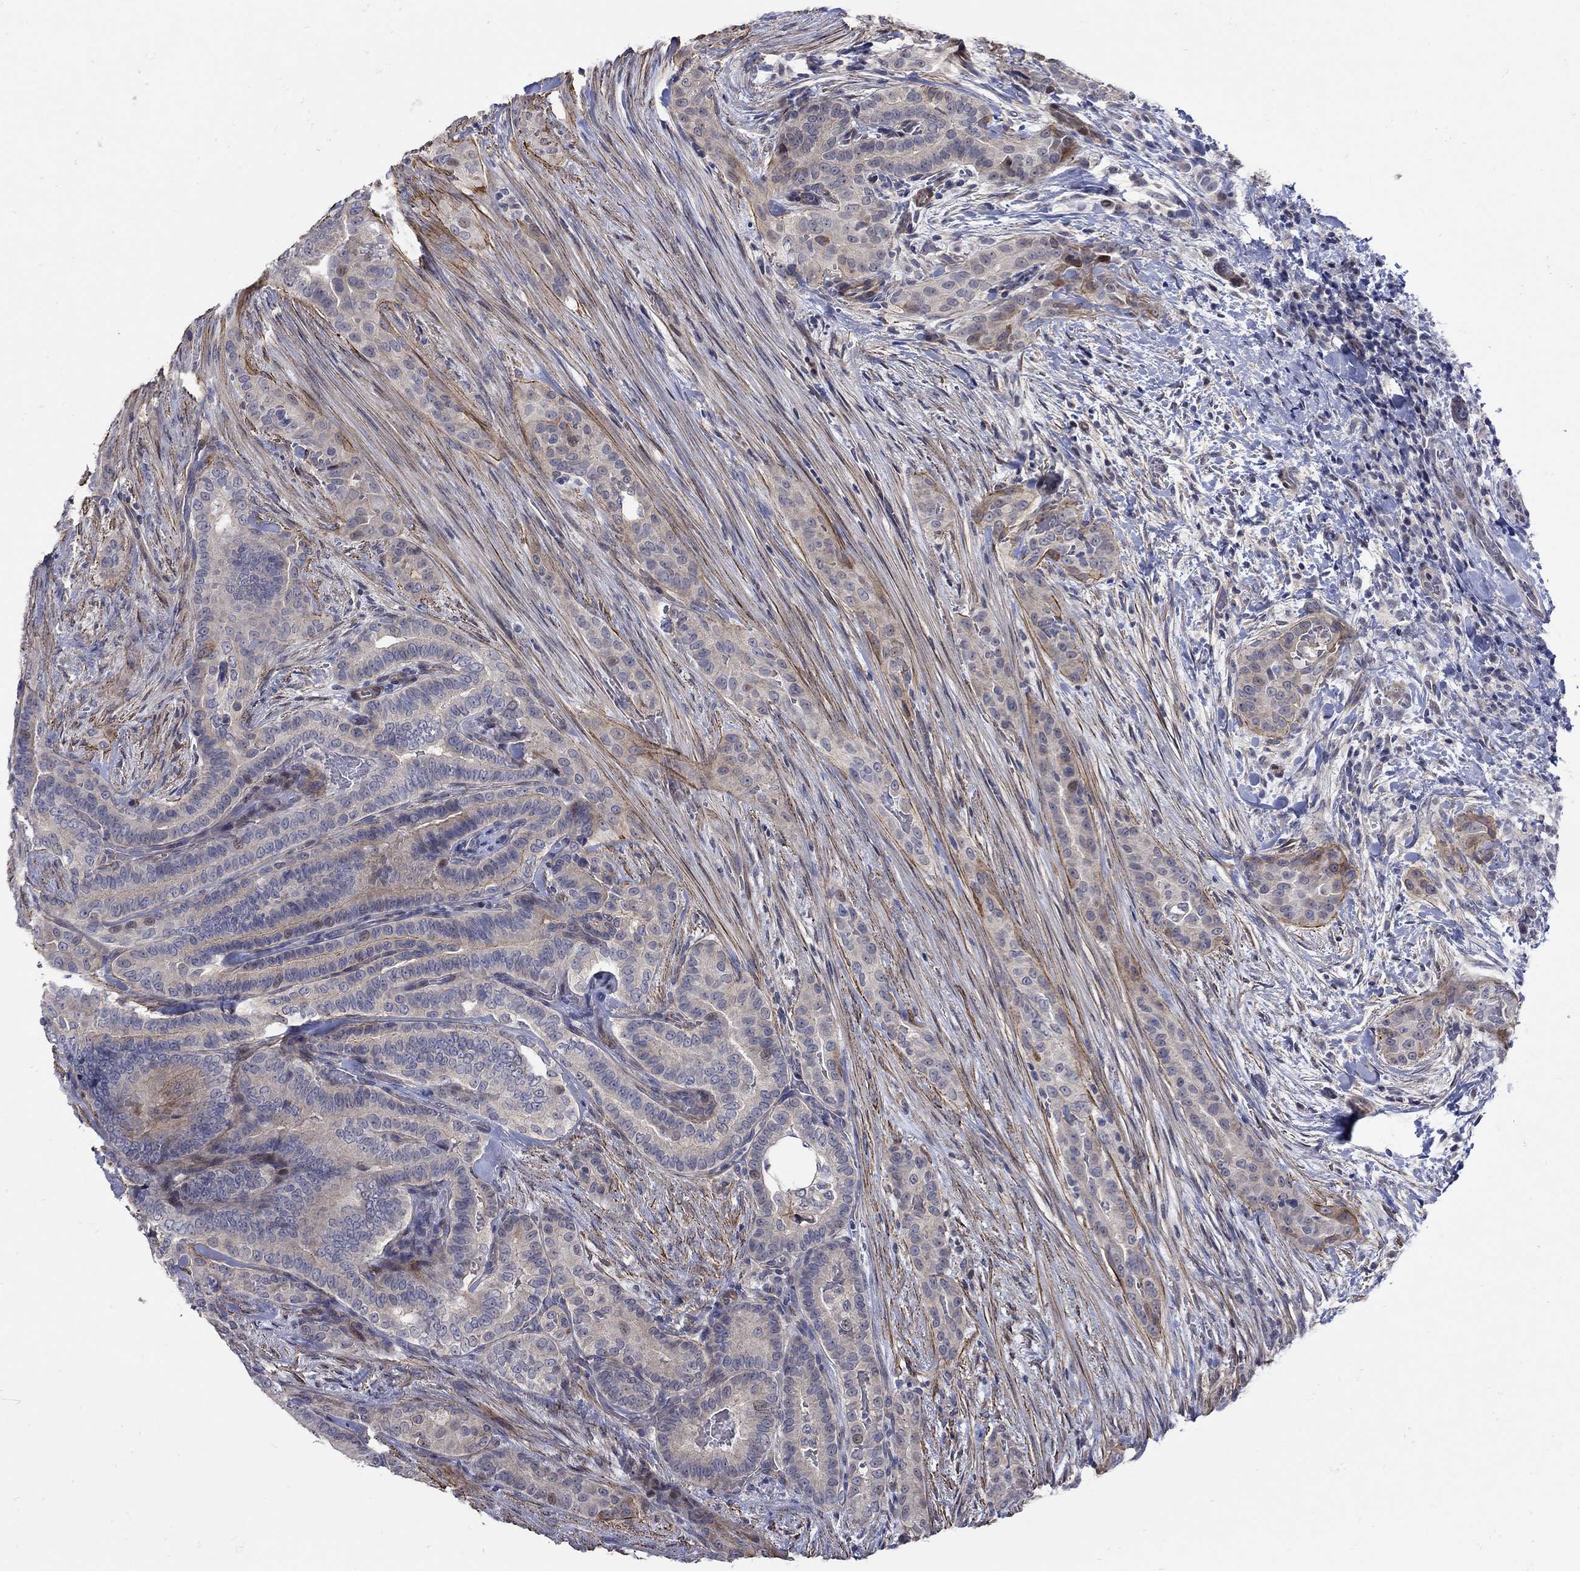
{"staining": {"intensity": "weak", "quantity": "<25%", "location": "cytoplasmic/membranous"}, "tissue": "thyroid cancer", "cell_type": "Tumor cells", "image_type": "cancer", "snomed": [{"axis": "morphology", "description": "Papillary adenocarcinoma, NOS"}, {"axis": "topography", "description": "Thyroid gland"}], "caption": "Human papillary adenocarcinoma (thyroid) stained for a protein using IHC shows no expression in tumor cells.", "gene": "SCN7A", "patient": {"sex": "male", "age": 61}}